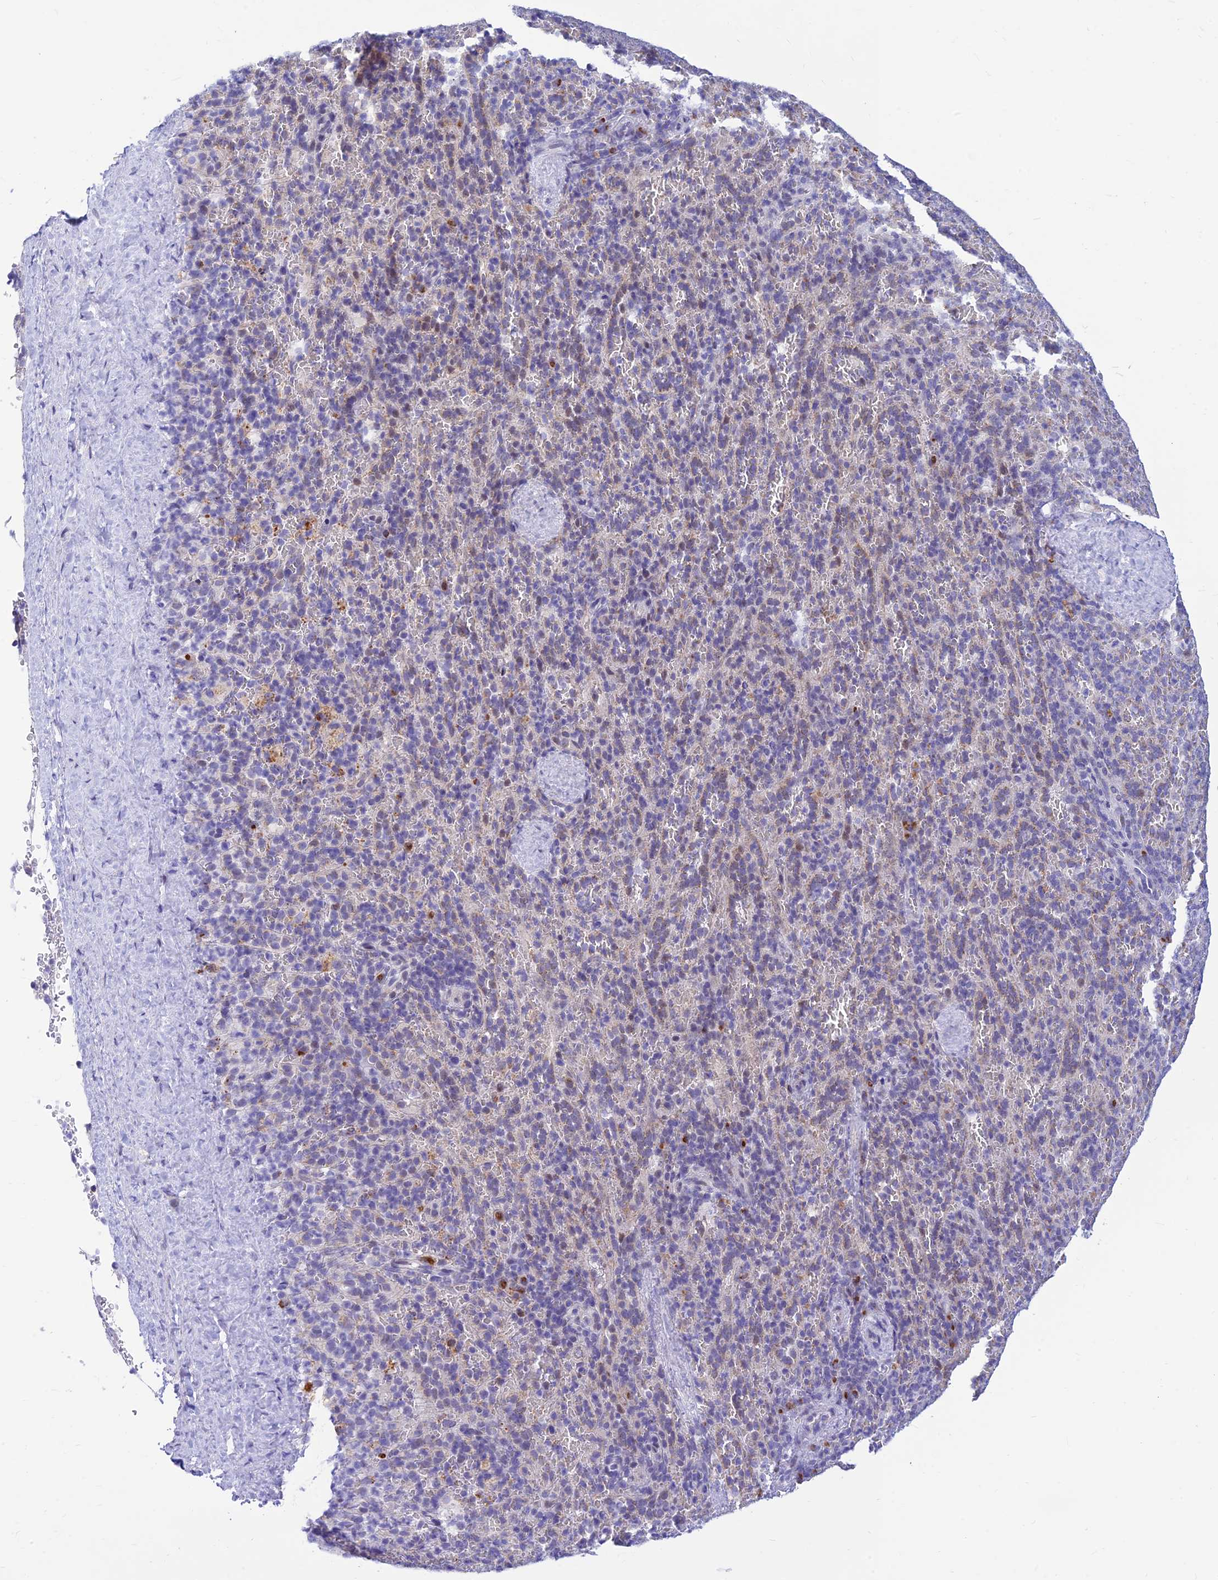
{"staining": {"intensity": "negative", "quantity": "none", "location": "none"}, "tissue": "spleen", "cell_type": "Cells in red pulp", "image_type": "normal", "snomed": [{"axis": "morphology", "description": "Normal tissue, NOS"}, {"axis": "topography", "description": "Spleen"}], "caption": "Immunohistochemical staining of normal spleen shows no significant expression in cells in red pulp.", "gene": "INKA1", "patient": {"sex": "female", "age": 21}}